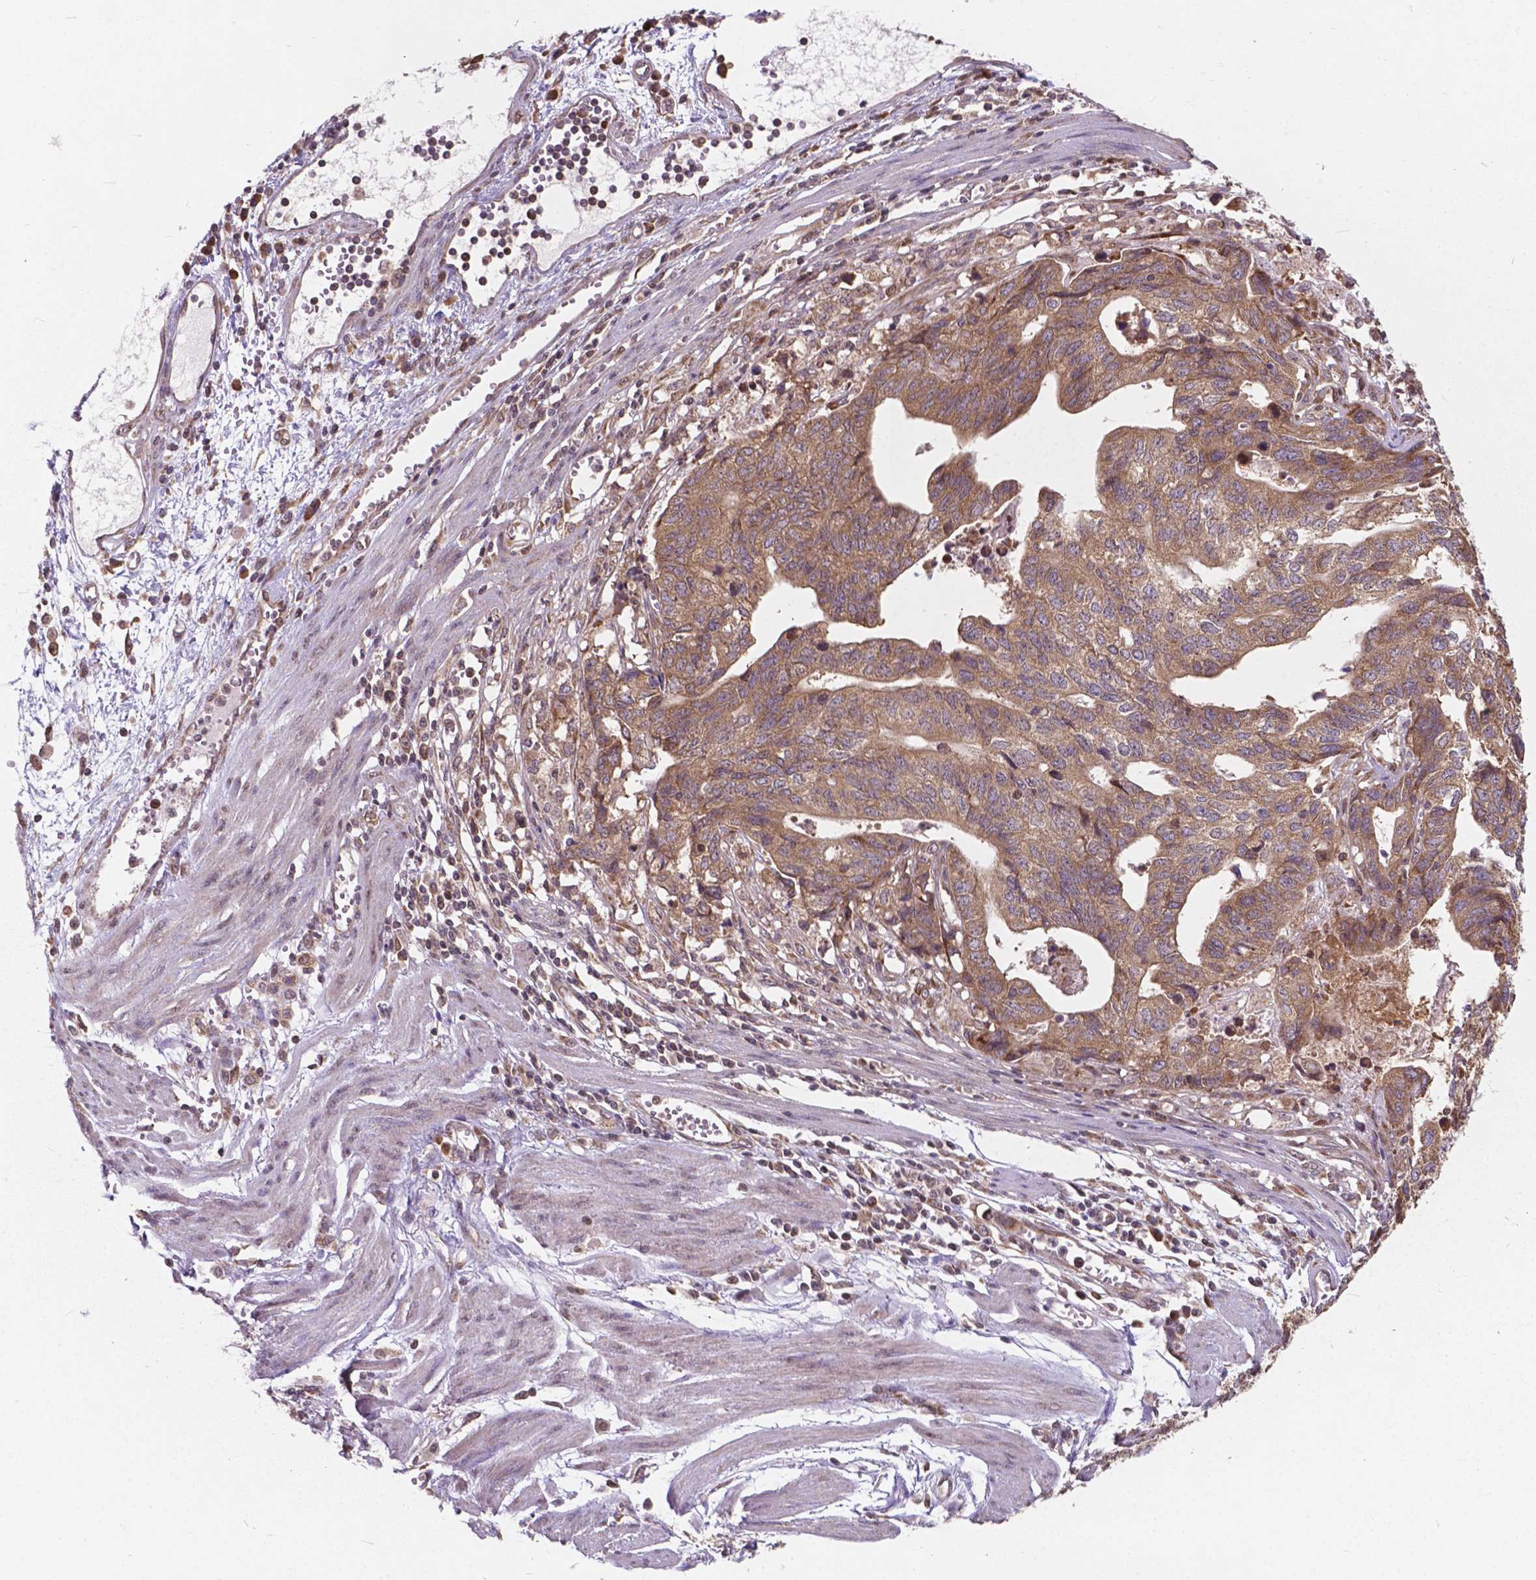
{"staining": {"intensity": "weak", "quantity": ">75%", "location": "cytoplasmic/membranous"}, "tissue": "stomach cancer", "cell_type": "Tumor cells", "image_type": "cancer", "snomed": [{"axis": "morphology", "description": "Adenocarcinoma, NOS"}, {"axis": "topography", "description": "Stomach, upper"}], "caption": "Immunohistochemistry (IHC) of stomach adenocarcinoma reveals low levels of weak cytoplasmic/membranous positivity in about >75% of tumor cells.", "gene": "MRPL33", "patient": {"sex": "female", "age": 67}}